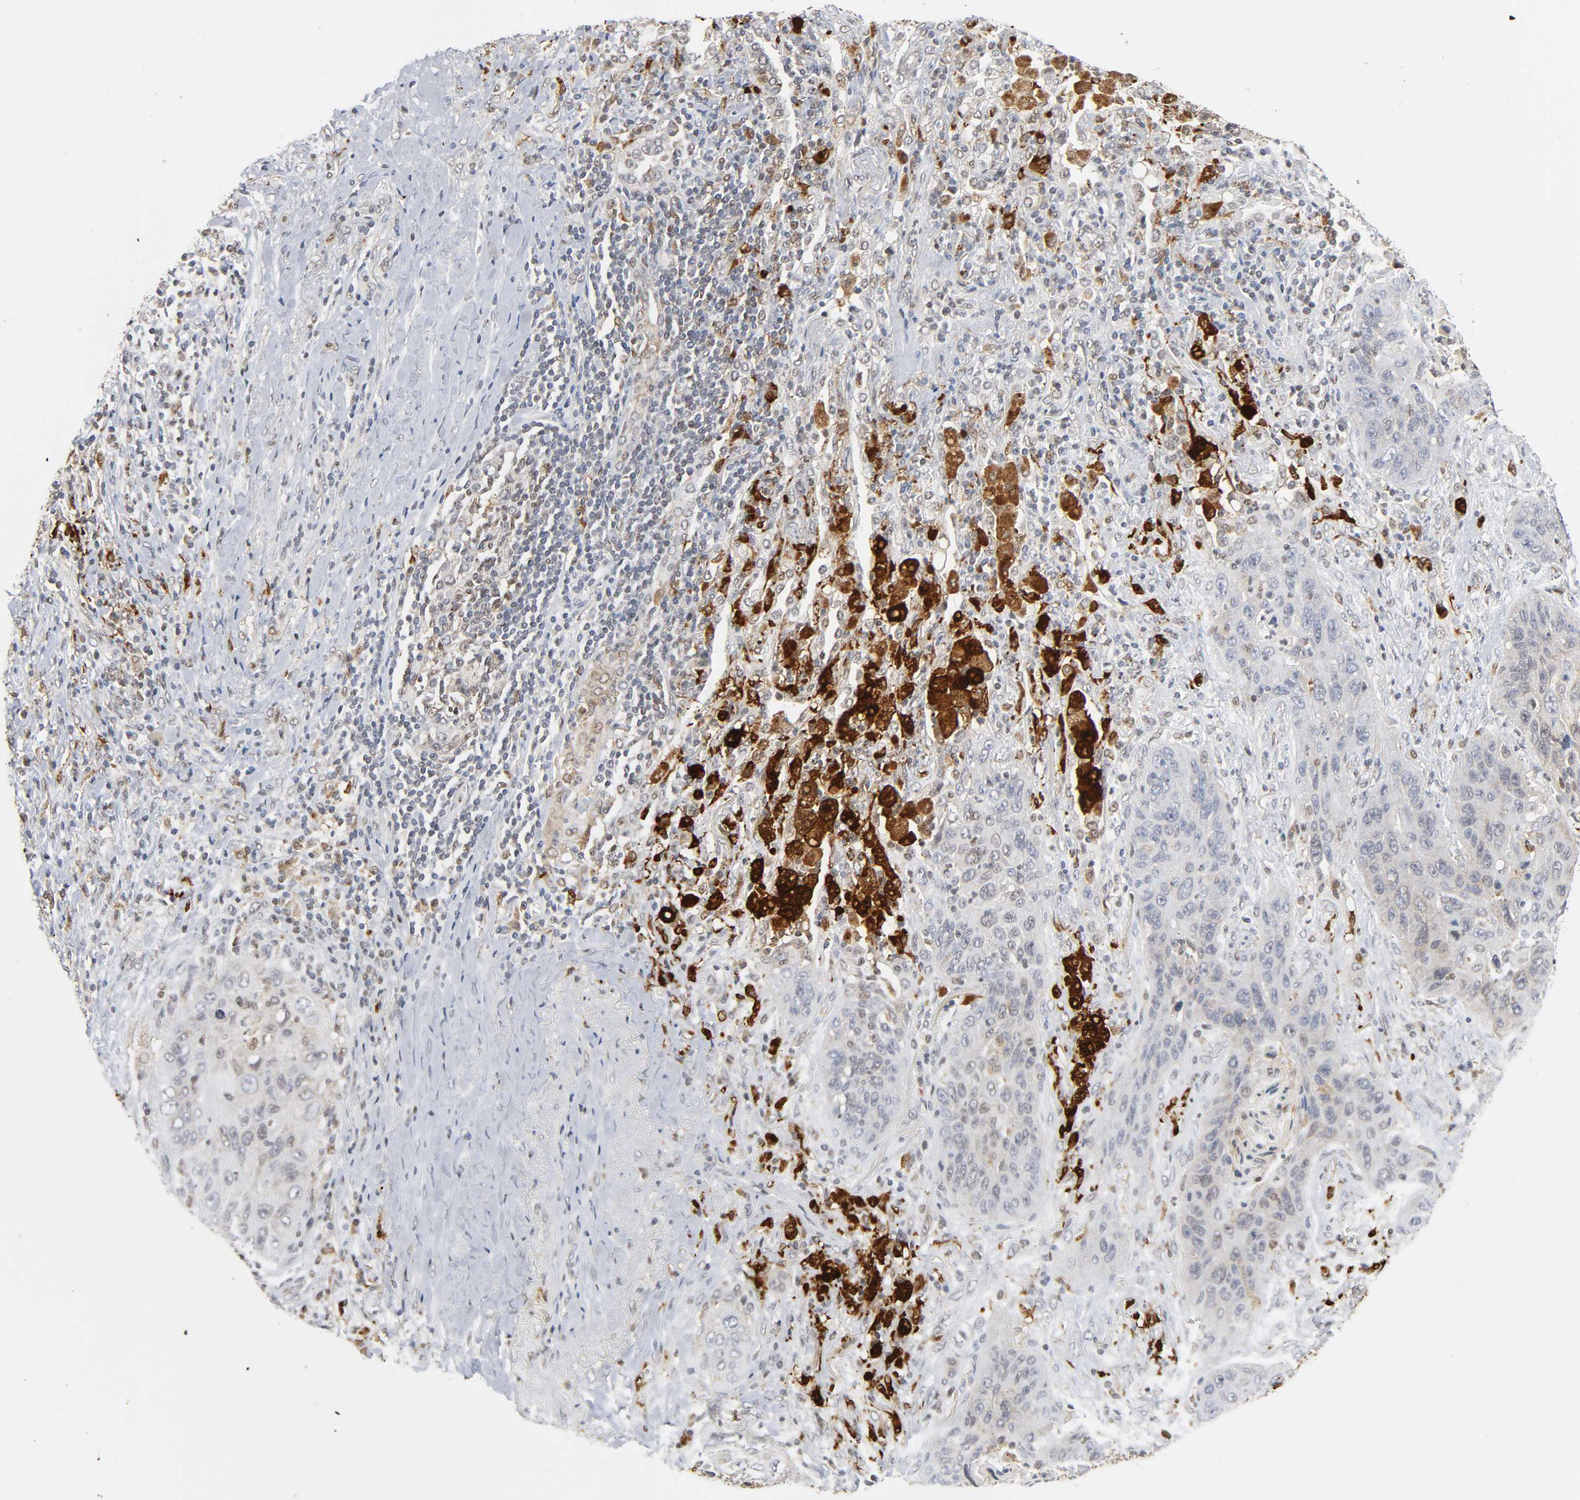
{"staining": {"intensity": "negative", "quantity": "none", "location": "none"}, "tissue": "lung cancer", "cell_type": "Tumor cells", "image_type": "cancer", "snomed": [{"axis": "morphology", "description": "Squamous cell carcinoma, NOS"}, {"axis": "topography", "description": "Lung"}], "caption": "Tumor cells are negative for protein expression in human squamous cell carcinoma (lung).", "gene": "KAT2B", "patient": {"sex": "female", "age": 67}}